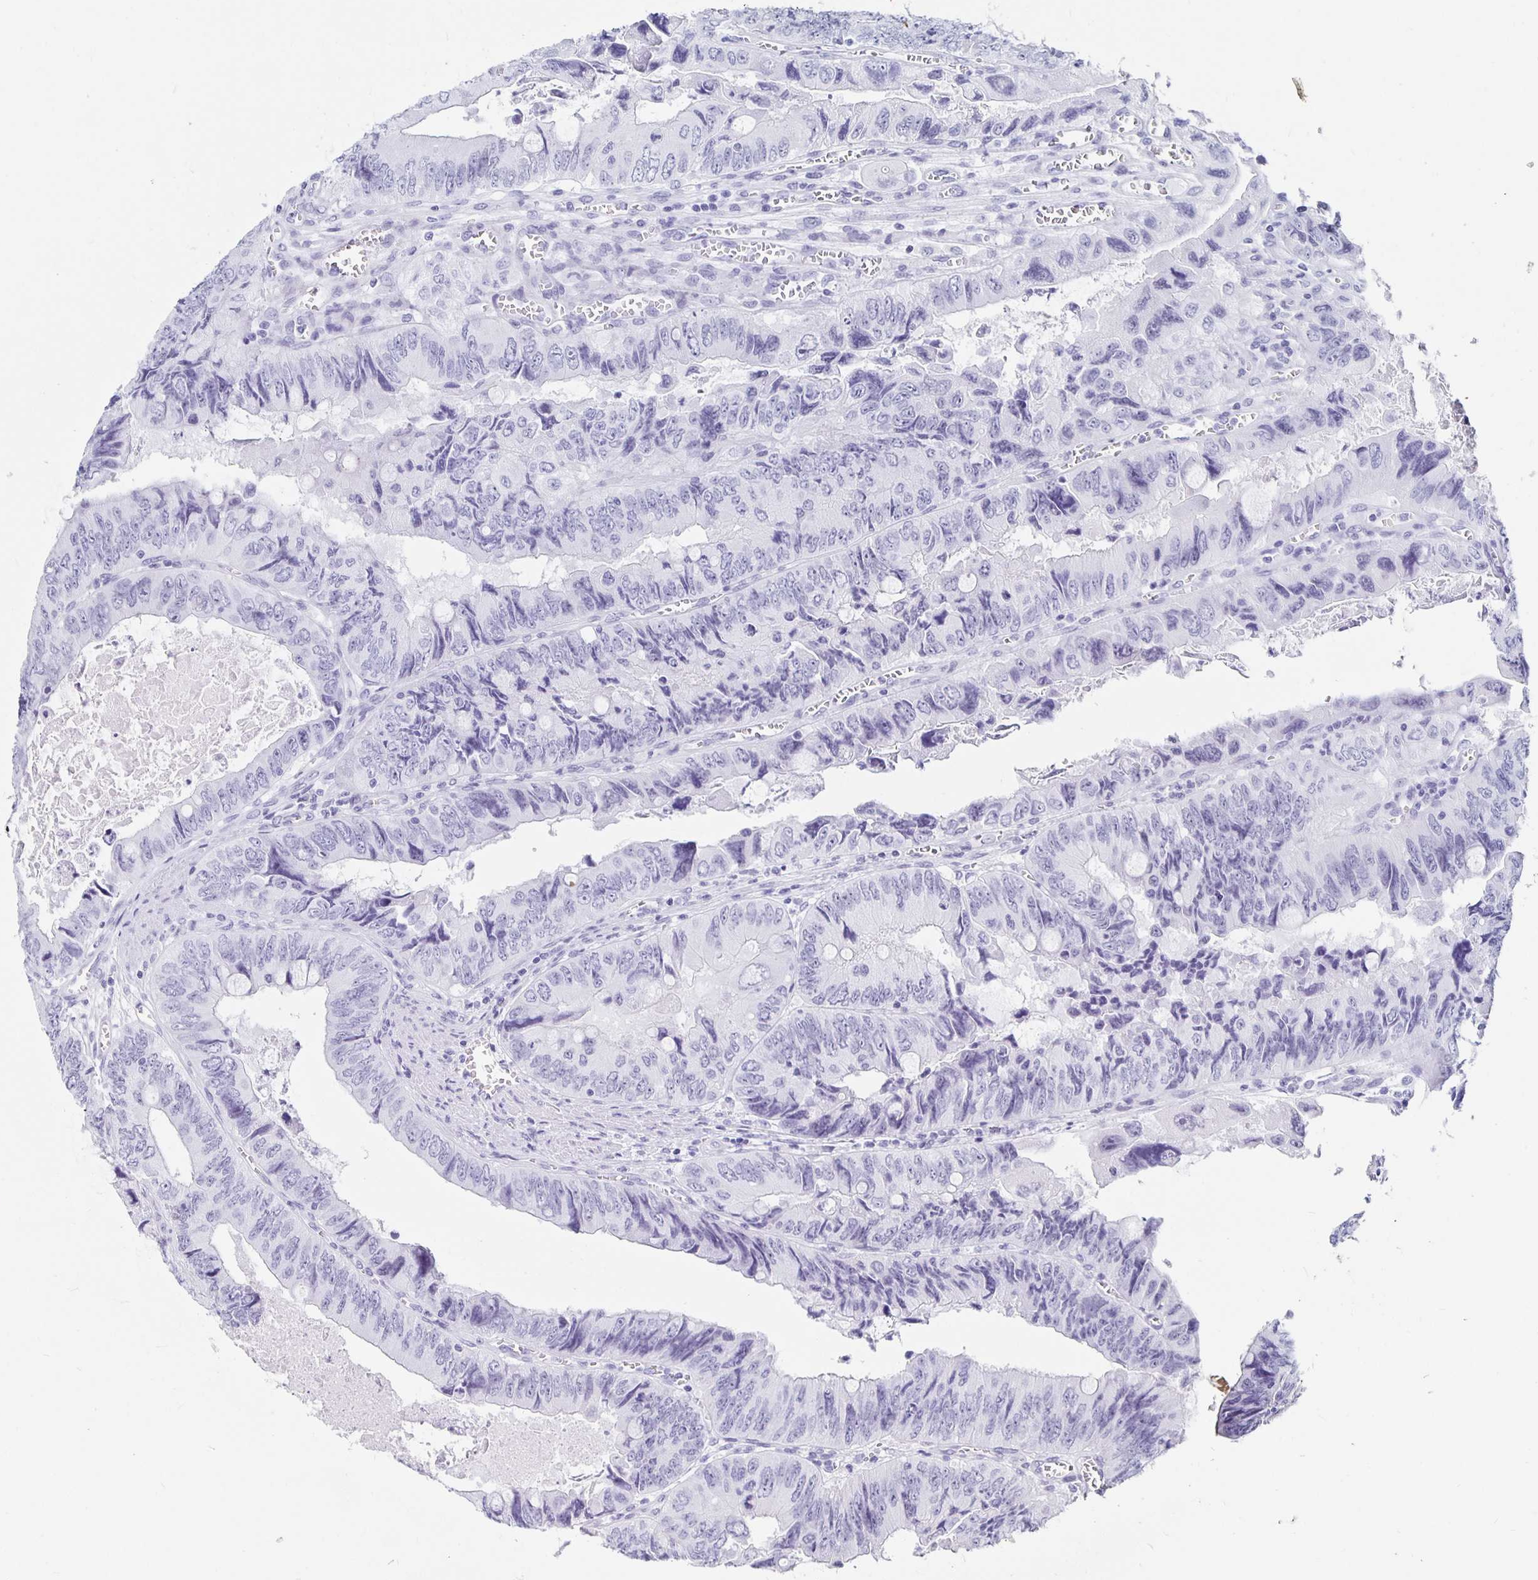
{"staining": {"intensity": "negative", "quantity": "none", "location": "none"}, "tissue": "colorectal cancer", "cell_type": "Tumor cells", "image_type": "cancer", "snomed": [{"axis": "morphology", "description": "Adenocarcinoma, NOS"}, {"axis": "topography", "description": "Colon"}], "caption": "This is an immunohistochemistry micrograph of colorectal adenocarcinoma. There is no expression in tumor cells.", "gene": "KCNQ2", "patient": {"sex": "female", "age": 84}}